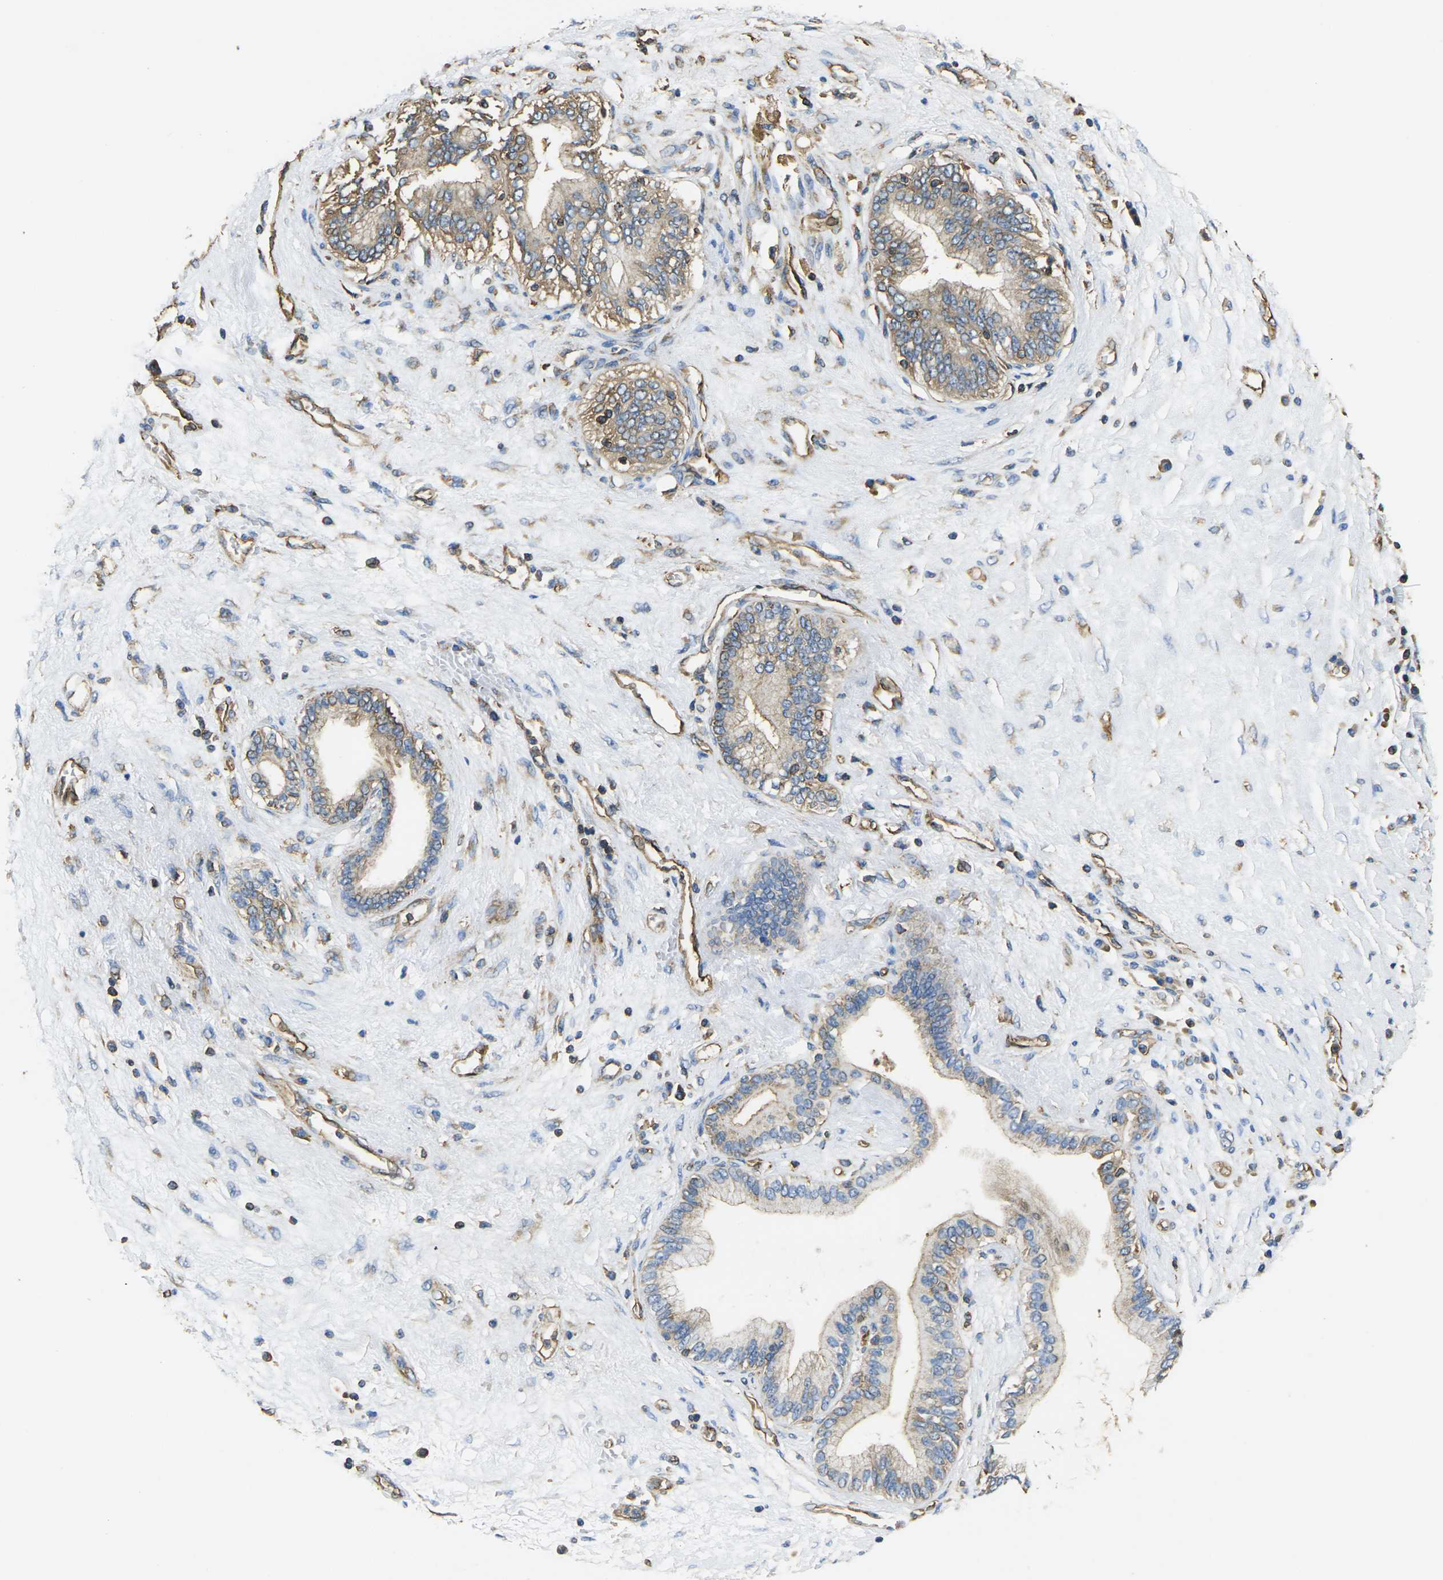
{"staining": {"intensity": "moderate", "quantity": "25%-75%", "location": "cytoplasmic/membranous"}, "tissue": "pancreatic cancer", "cell_type": "Tumor cells", "image_type": "cancer", "snomed": [{"axis": "morphology", "description": "Adenocarcinoma, NOS"}, {"axis": "topography", "description": "Pancreas"}], "caption": "Pancreatic adenocarcinoma stained with IHC reveals moderate cytoplasmic/membranous expression in about 25%-75% of tumor cells.", "gene": "FAM110D", "patient": {"sex": "female", "age": 70}}